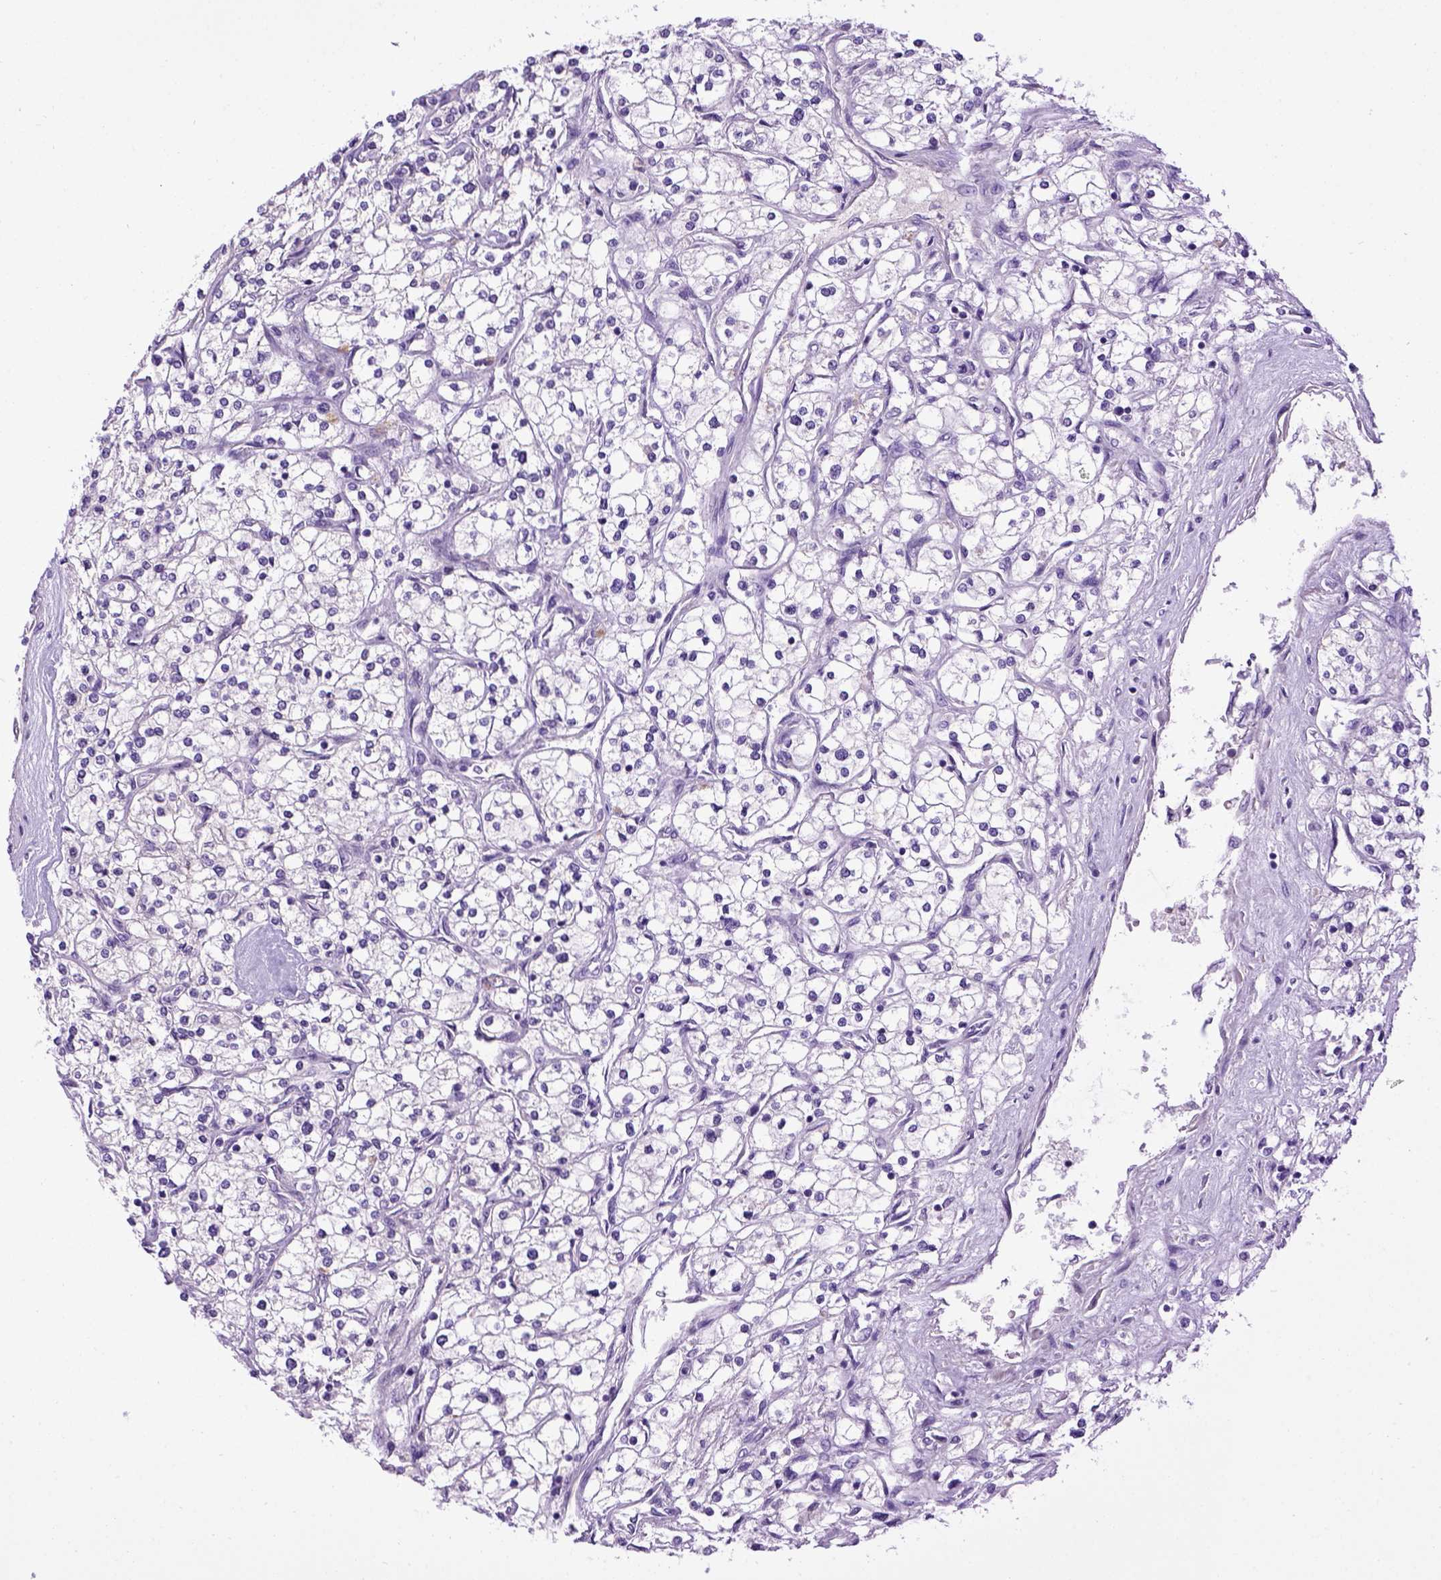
{"staining": {"intensity": "negative", "quantity": "none", "location": "none"}, "tissue": "renal cancer", "cell_type": "Tumor cells", "image_type": "cancer", "snomed": [{"axis": "morphology", "description": "Adenocarcinoma, NOS"}, {"axis": "topography", "description": "Kidney"}], "caption": "Immunohistochemistry (IHC) of renal cancer (adenocarcinoma) exhibits no positivity in tumor cells. The staining is performed using DAB brown chromogen with nuclei counter-stained in using hematoxylin.", "gene": "CDH1", "patient": {"sex": "male", "age": 80}}